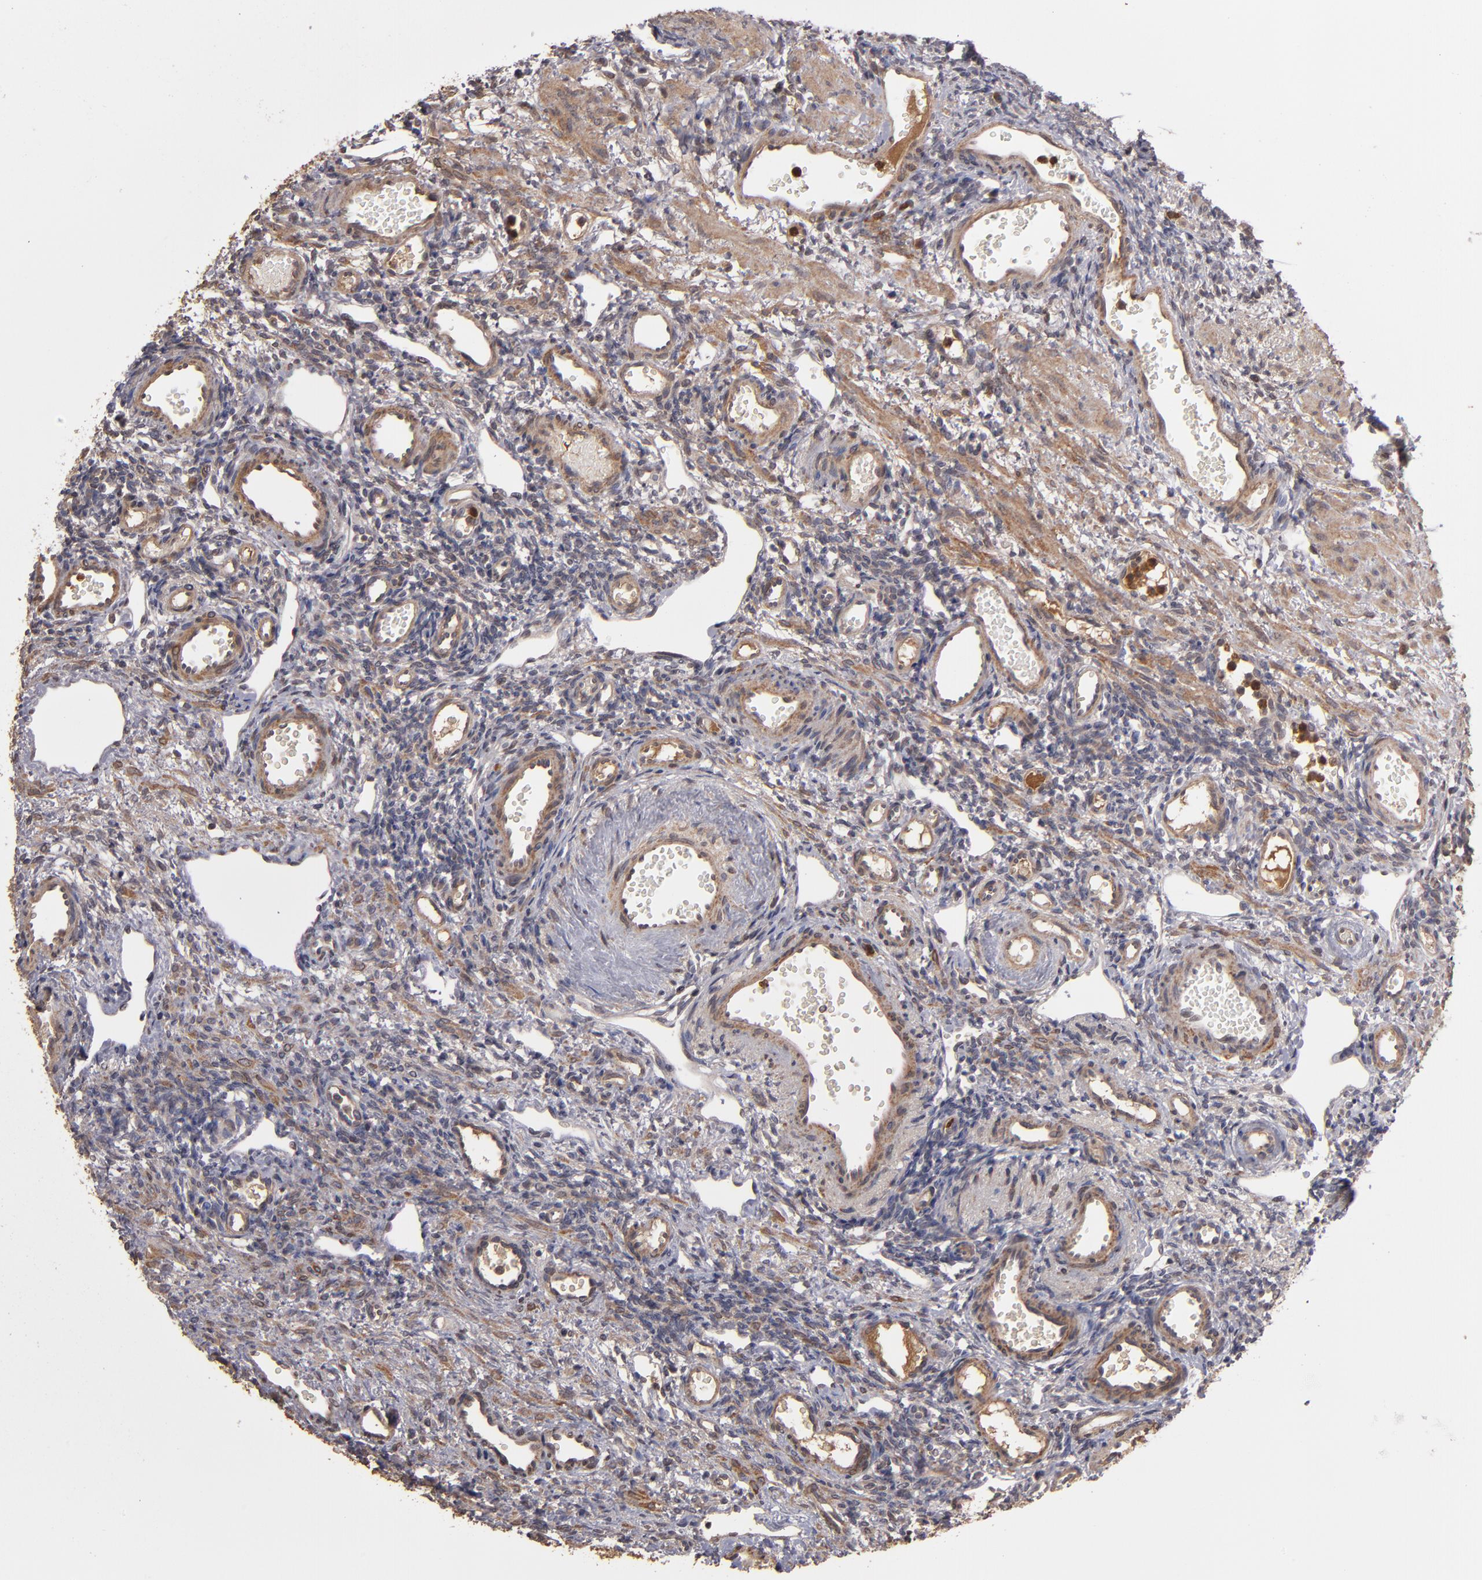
{"staining": {"intensity": "weak", "quantity": "25%-75%", "location": "cytoplasmic/membranous"}, "tissue": "ovary", "cell_type": "Ovarian stroma cells", "image_type": "normal", "snomed": [{"axis": "morphology", "description": "Normal tissue, NOS"}, {"axis": "topography", "description": "Ovary"}], "caption": "A low amount of weak cytoplasmic/membranous staining is present in approximately 25%-75% of ovarian stroma cells in benign ovary.", "gene": "SERPINA7", "patient": {"sex": "female", "age": 33}}